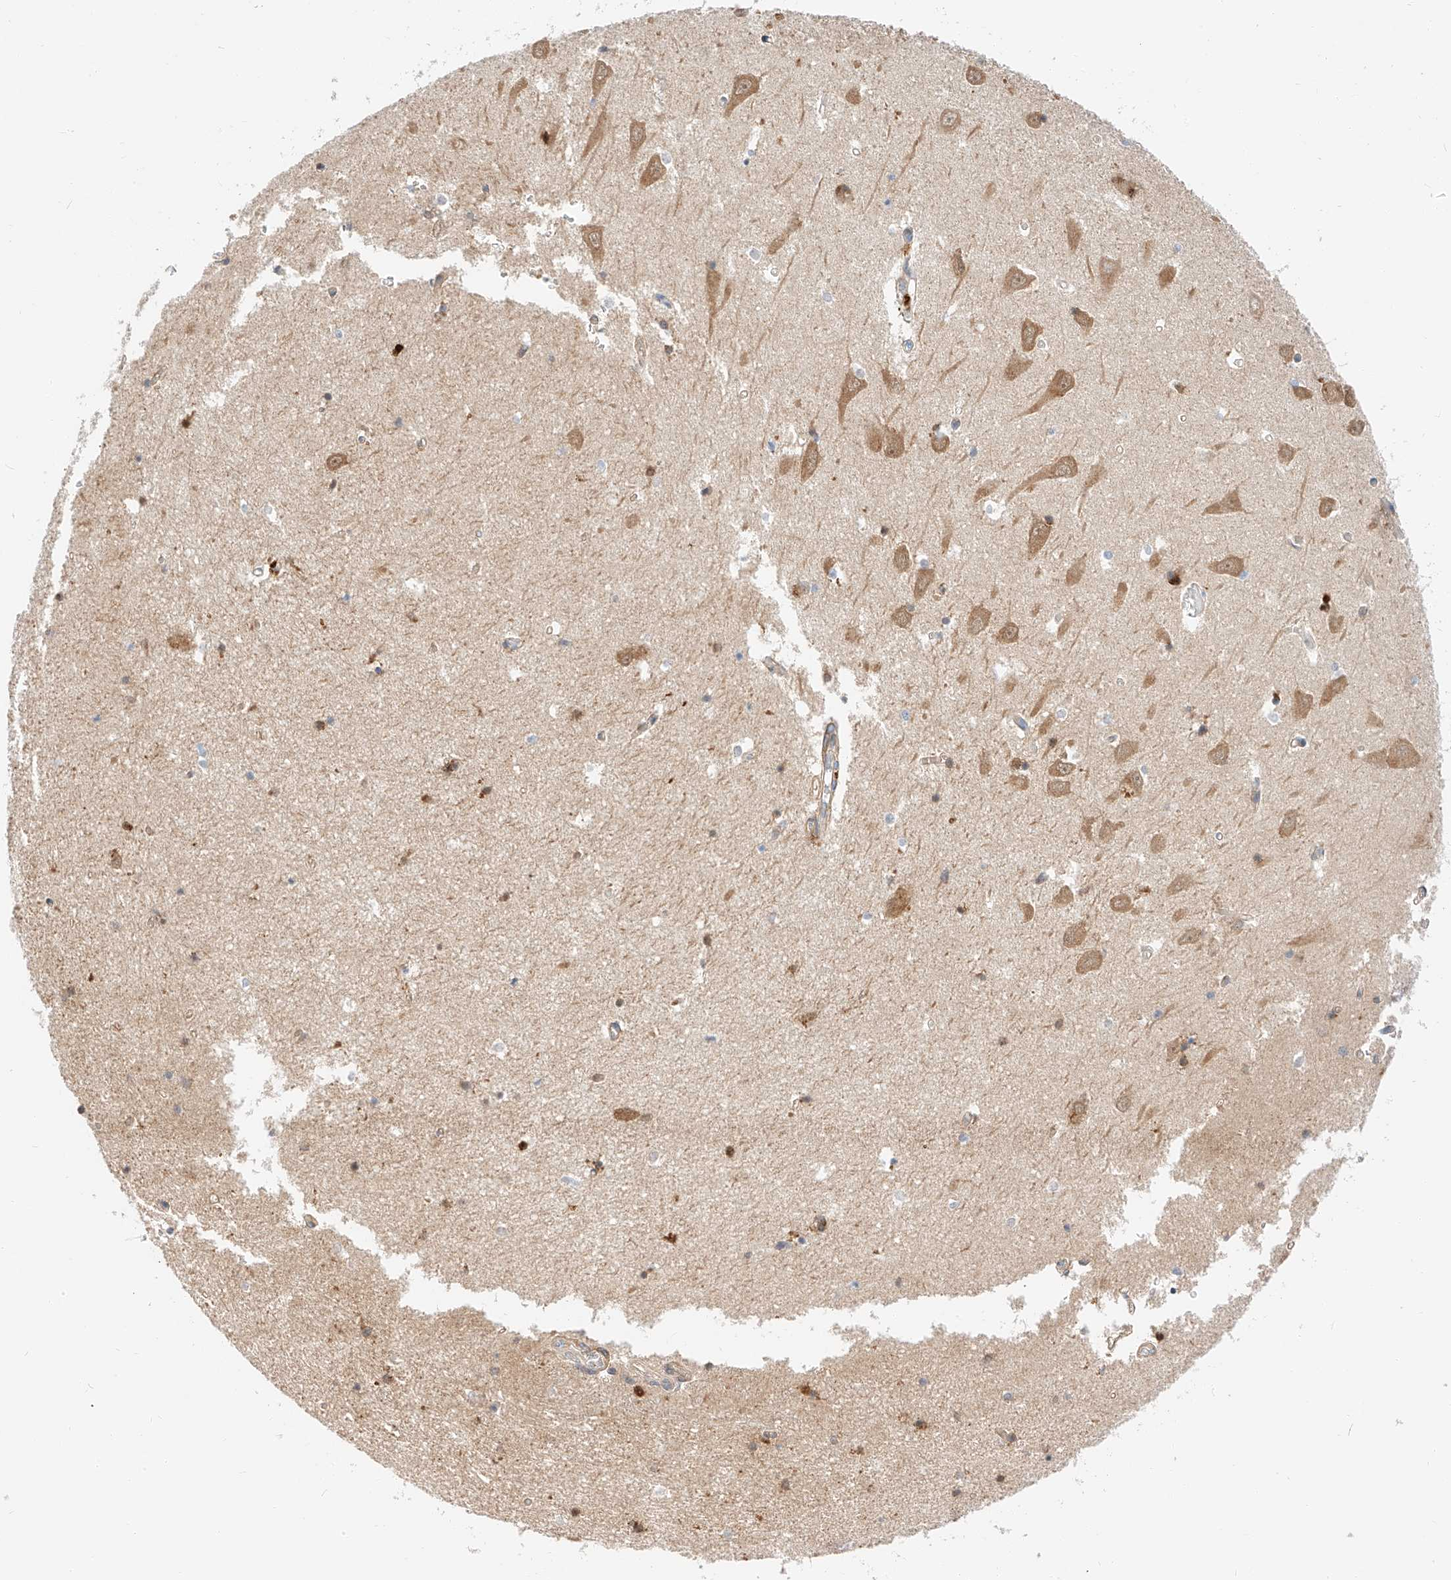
{"staining": {"intensity": "strong", "quantity": "25%-75%", "location": "cytoplasmic/membranous,nuclear"}, "tissue": "hippocampus", "cell_type": "Glial cells", "image_type": "normal", "snomed": [{"axis": "morphology", "description": "Normal tissue, NOS"}, {"axis": "topography", "description": "Hippocampus"}], "caption": "Brown immunohistochemical staining in benign hippocampus demonstrates strong cytoplasmic/membranous,nuclear positivity in about 25%-75% of glial cells.", "gene": "MAP7", "patient": {"sex": "male", "age": 70}}